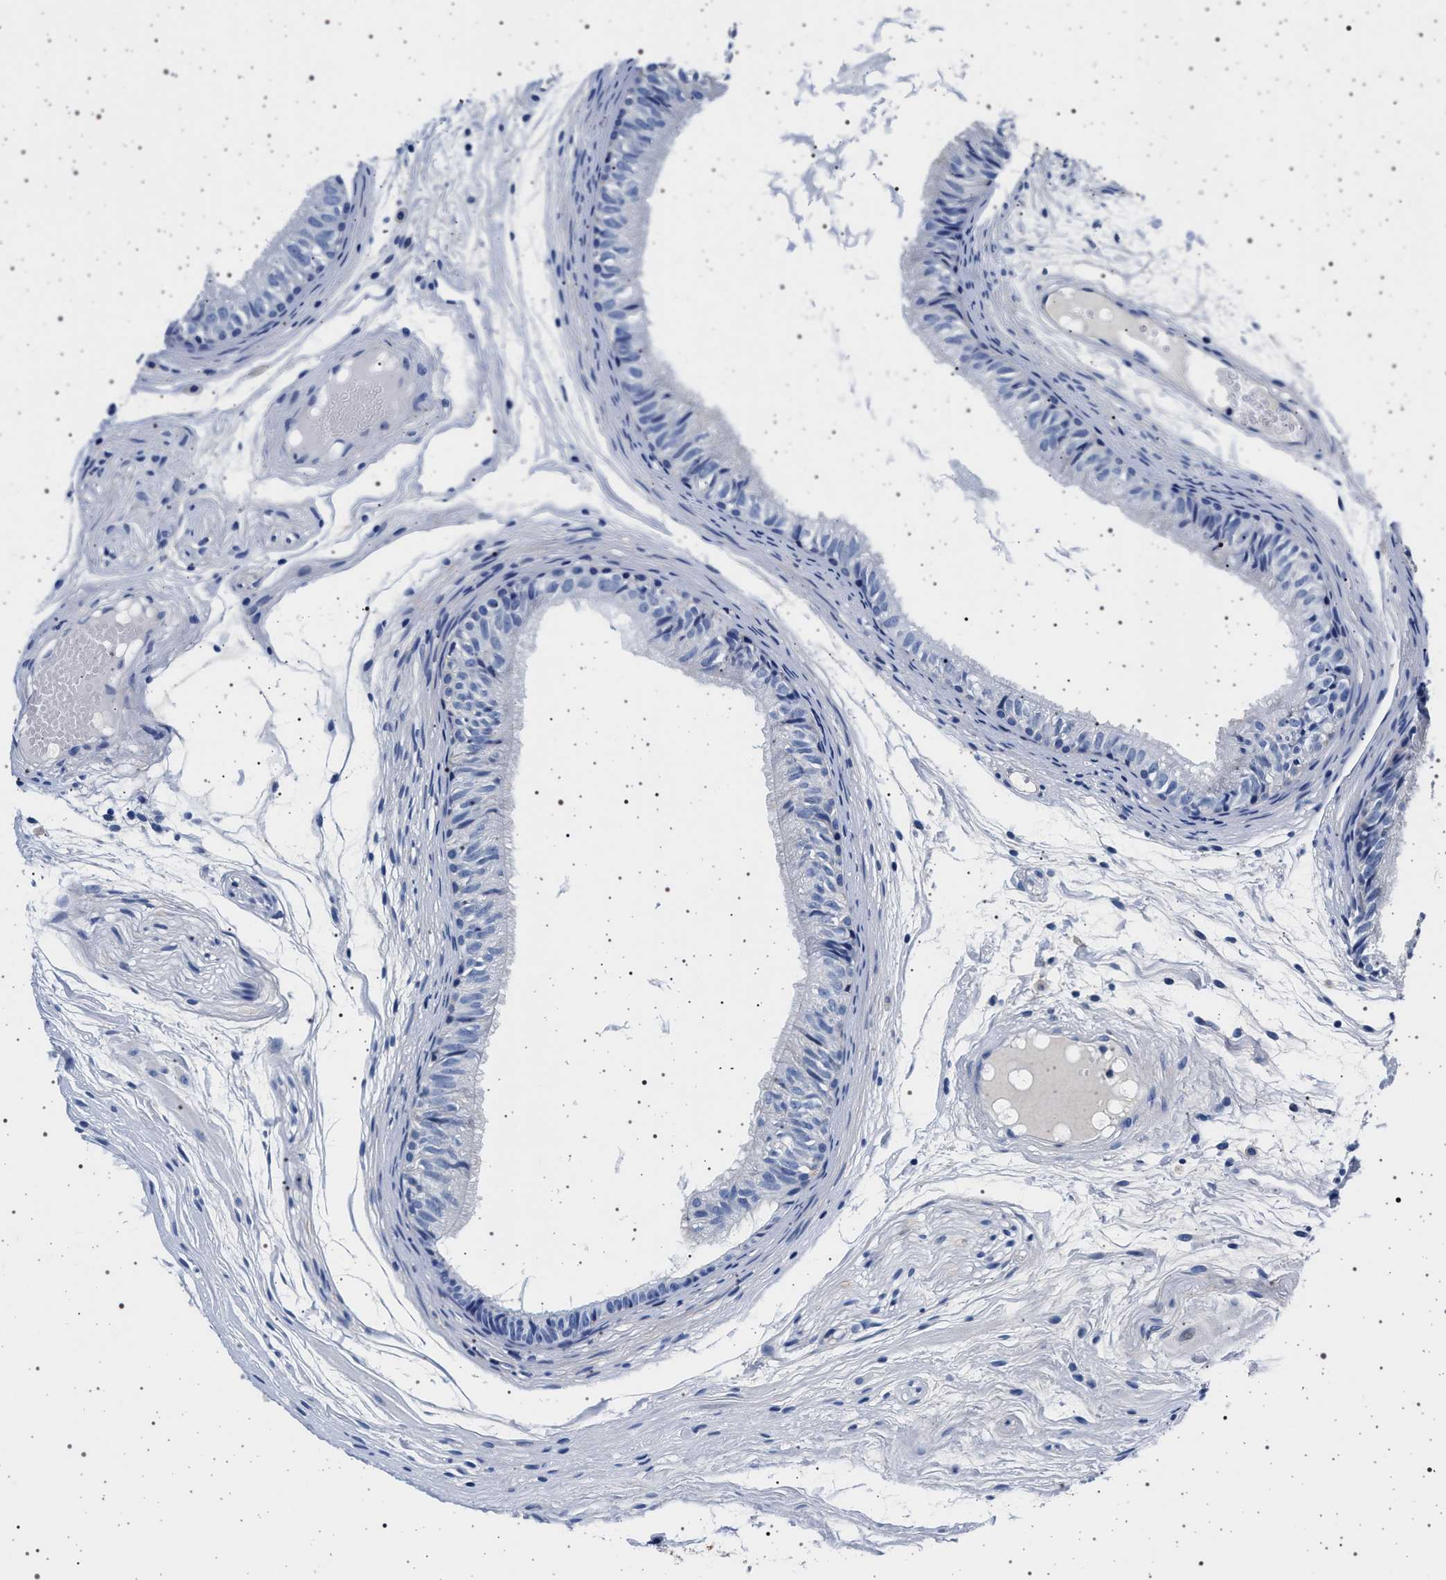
{"staining": {"intensity": "negative", "quantity": "none", "location": "none"}, "tissue": "epididymis", "cell_type": "Glandular cells", "image_type": "normal", "snomed": [{"axis": "morphology", "description": "Normal tissue, NOS"}, {"axis": "morphology", "description": "Atrophy, NOS"}, {"axis": "topography", "description": "Testis"}, {"axis": "topography", "description": "Epididymis"}], "caption": "Protein analysis of unremarkable epididymis displays no significant expression in glandular cells.", "gene": "SLC9A1", "patient": {"sex": "male", "age": 18}}